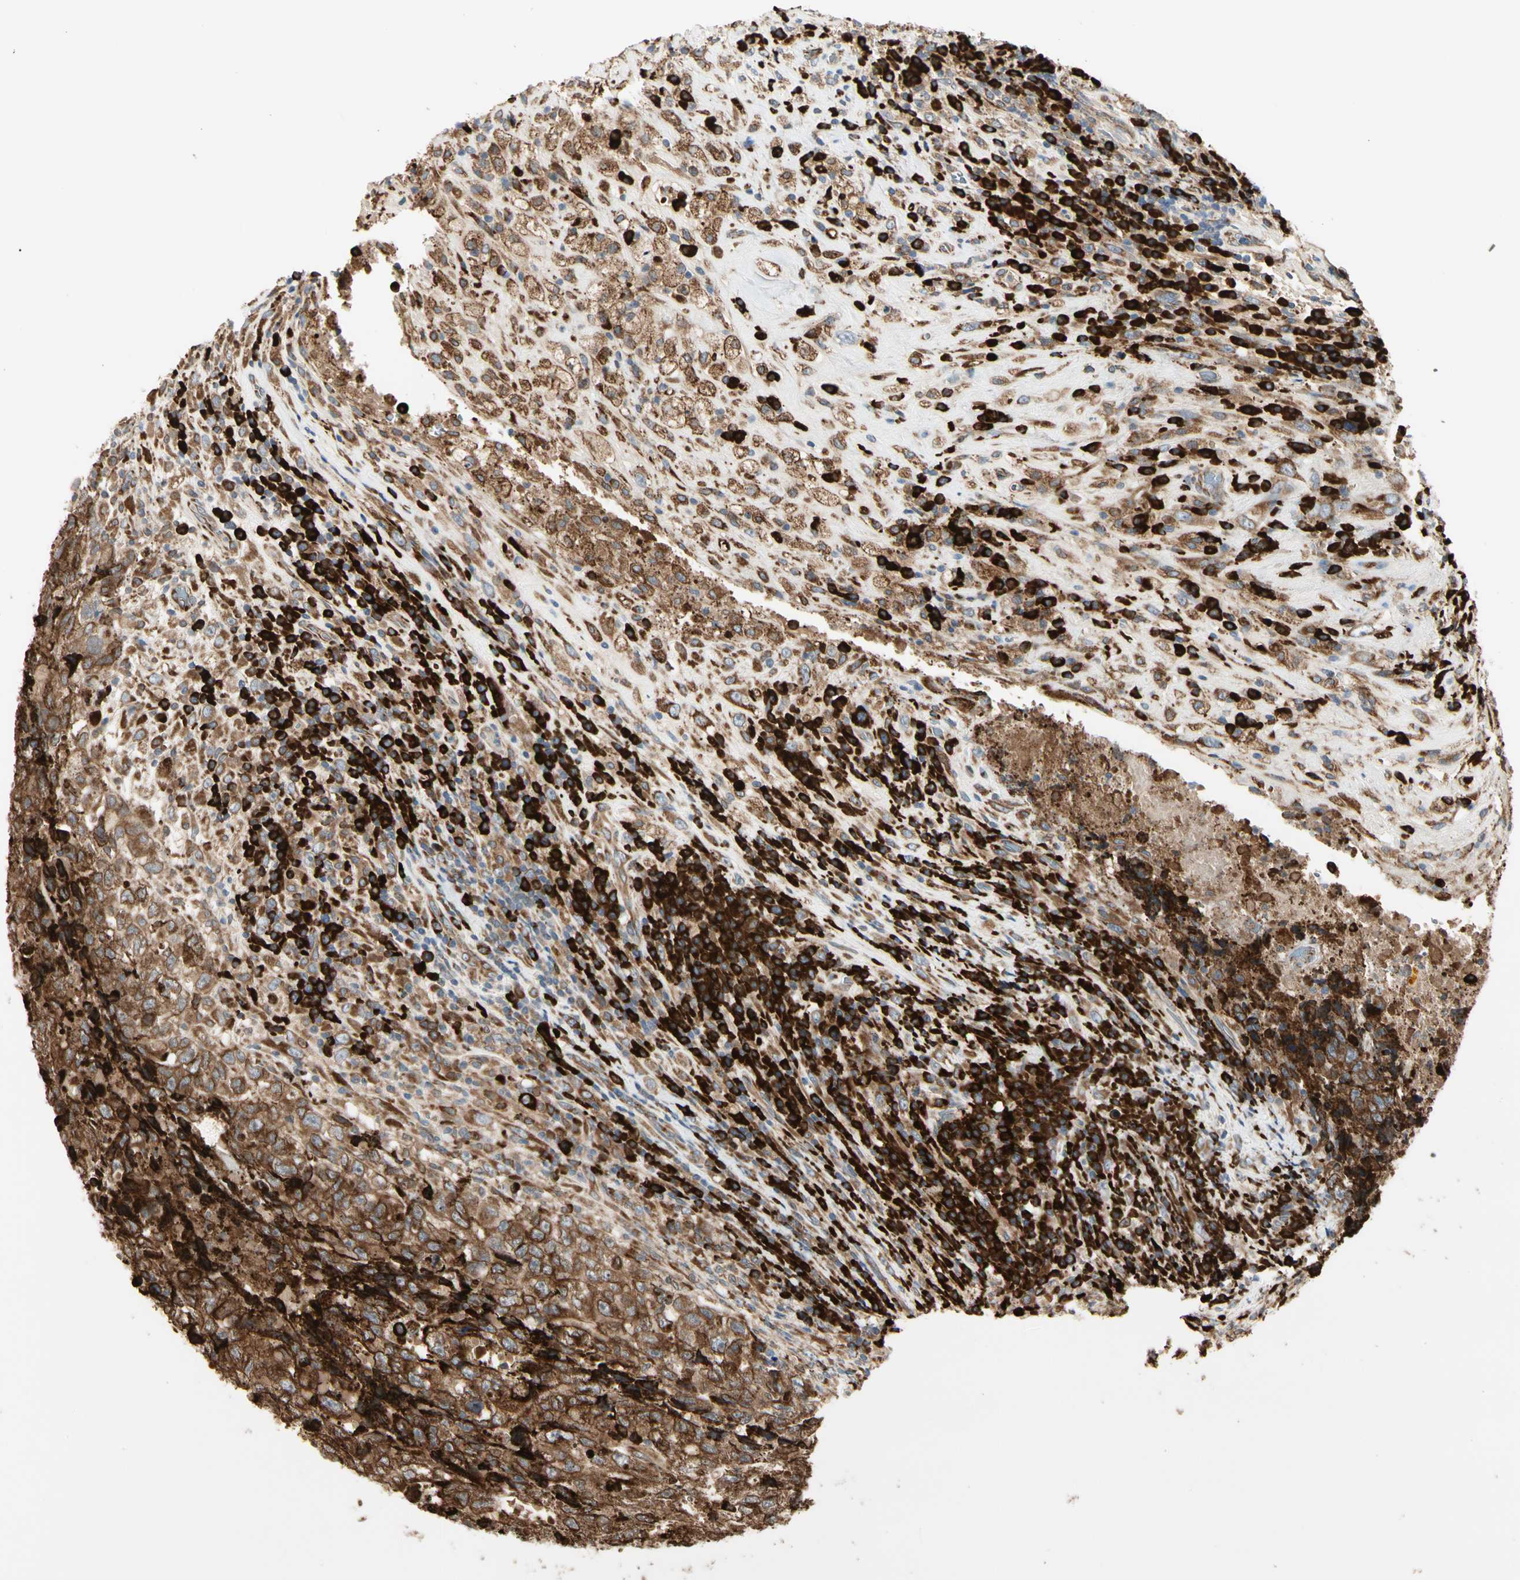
{"staining": {"intensity": "strong", "quantity": ">75%", "location": "cytoplasmic/membranous"}, "tissue": "testis cancer", "cell_type": "Tumor cells", "image_type": "cancer", "snomed": [{"axis": "morphology", "description": "Necrosis, NOS"}, {"axis": "morphology", "description": "Carcinoma, Embryonal, NOS"}, {"axis": "topography", "description": "Testis"}], "caption": "This is an image of immunohistochemistry staining of testis cancer, which shows strong positivity in the cytoplasmic/membranous of tumor cells.", "gene": "HSP90B1", "patient": {"sex": "male", "age": 19}}